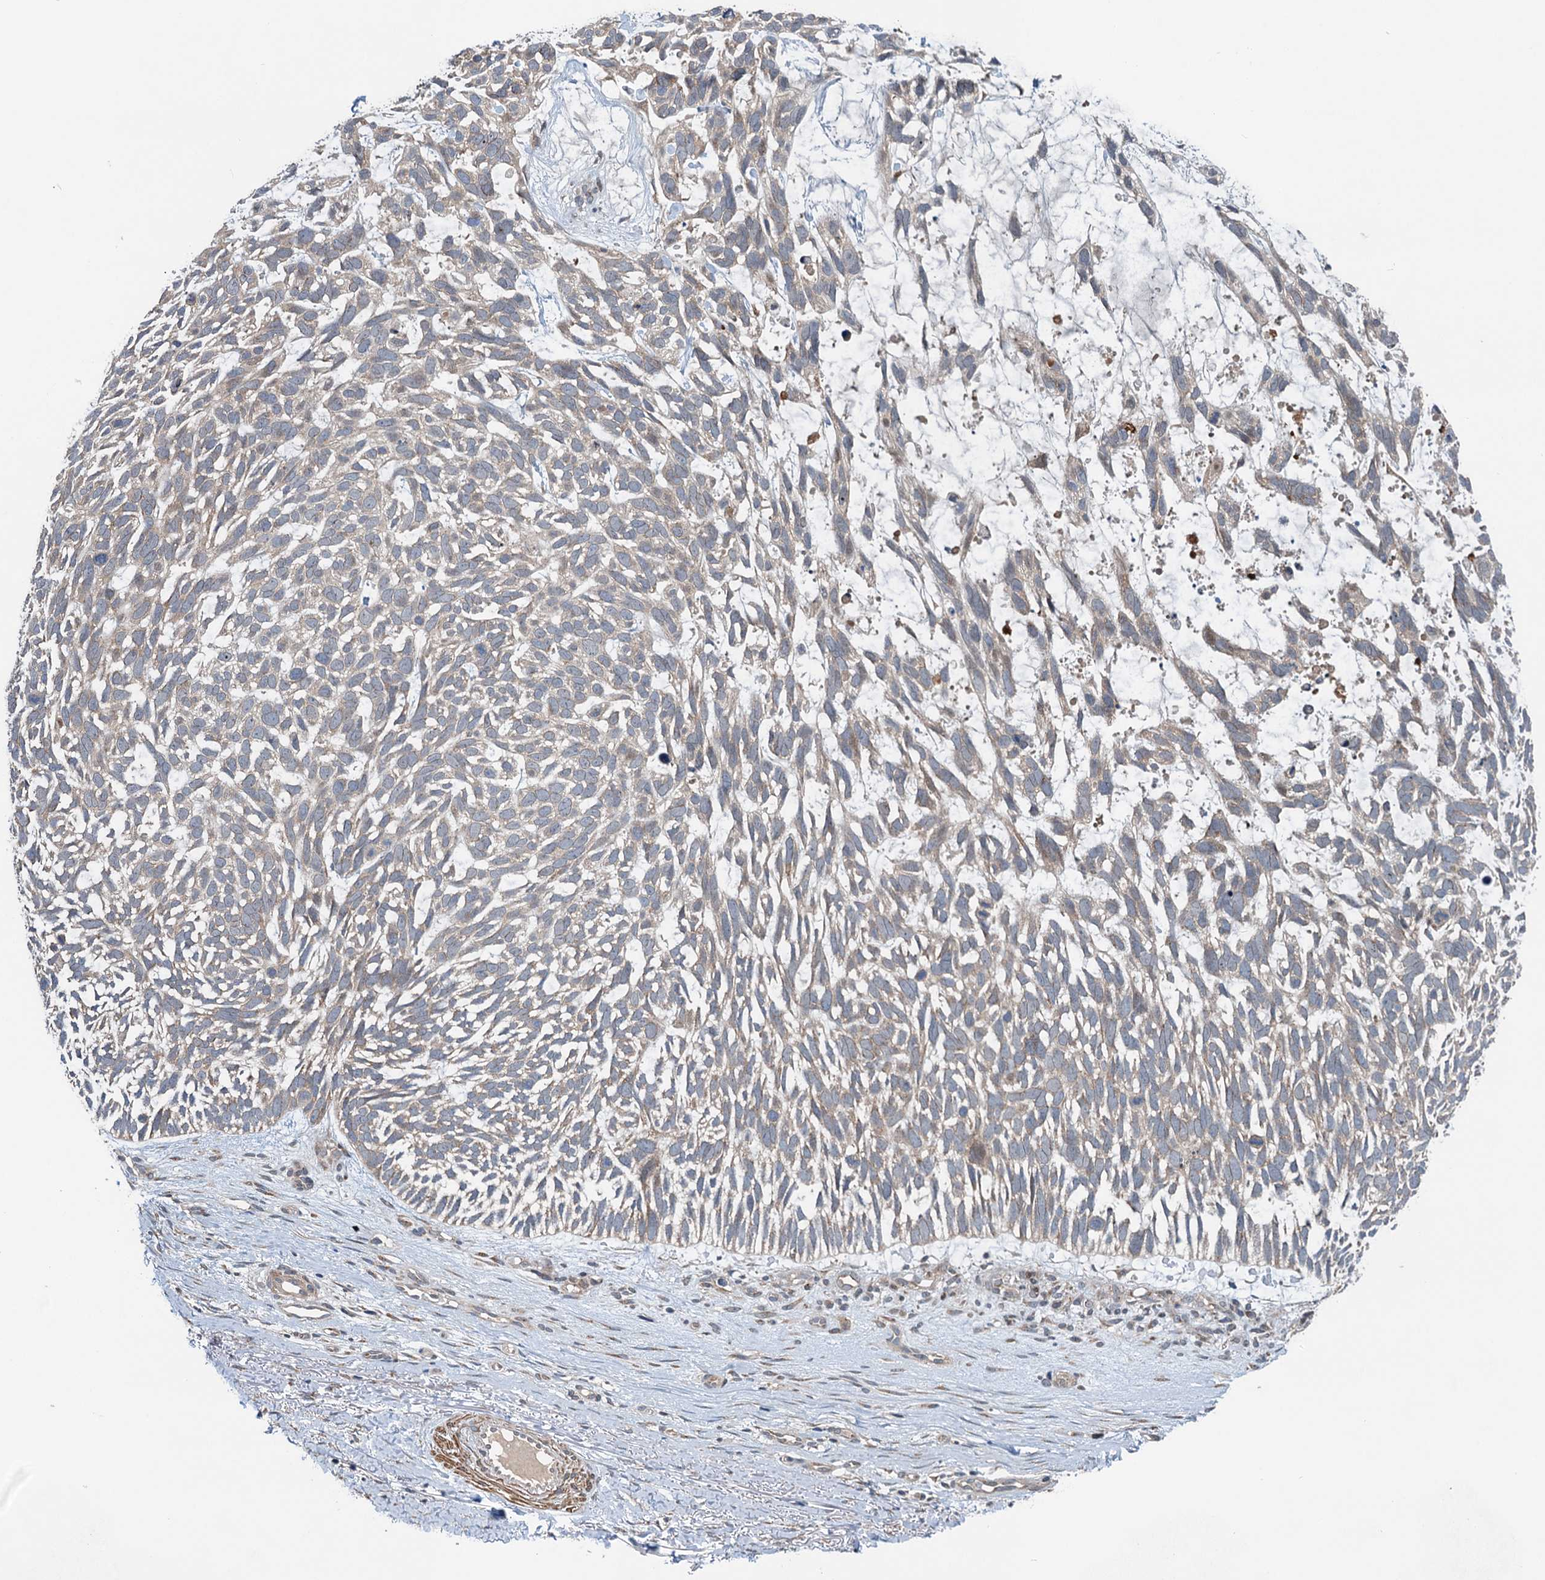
{"staining": {"intensity": "weak", "quantity": "<25%", "location": "cytoplasmic/membranous"}, "tissue": "skin cancer", "cell_type": "Tumor cells", "image_type": "cancer", "snomed": [{"axis": "morphology", "description": "Basal cell carcinoma"}, {"axis": "topography", "description": "Skin"}], "caption": "A high-resolution image shows IHC staining of basal cell carcinoma (skin), which displays no significant positivity in tumor cells.", "gene": "DYNC2I2", "patient": {"sex": "male", "age": 88}}